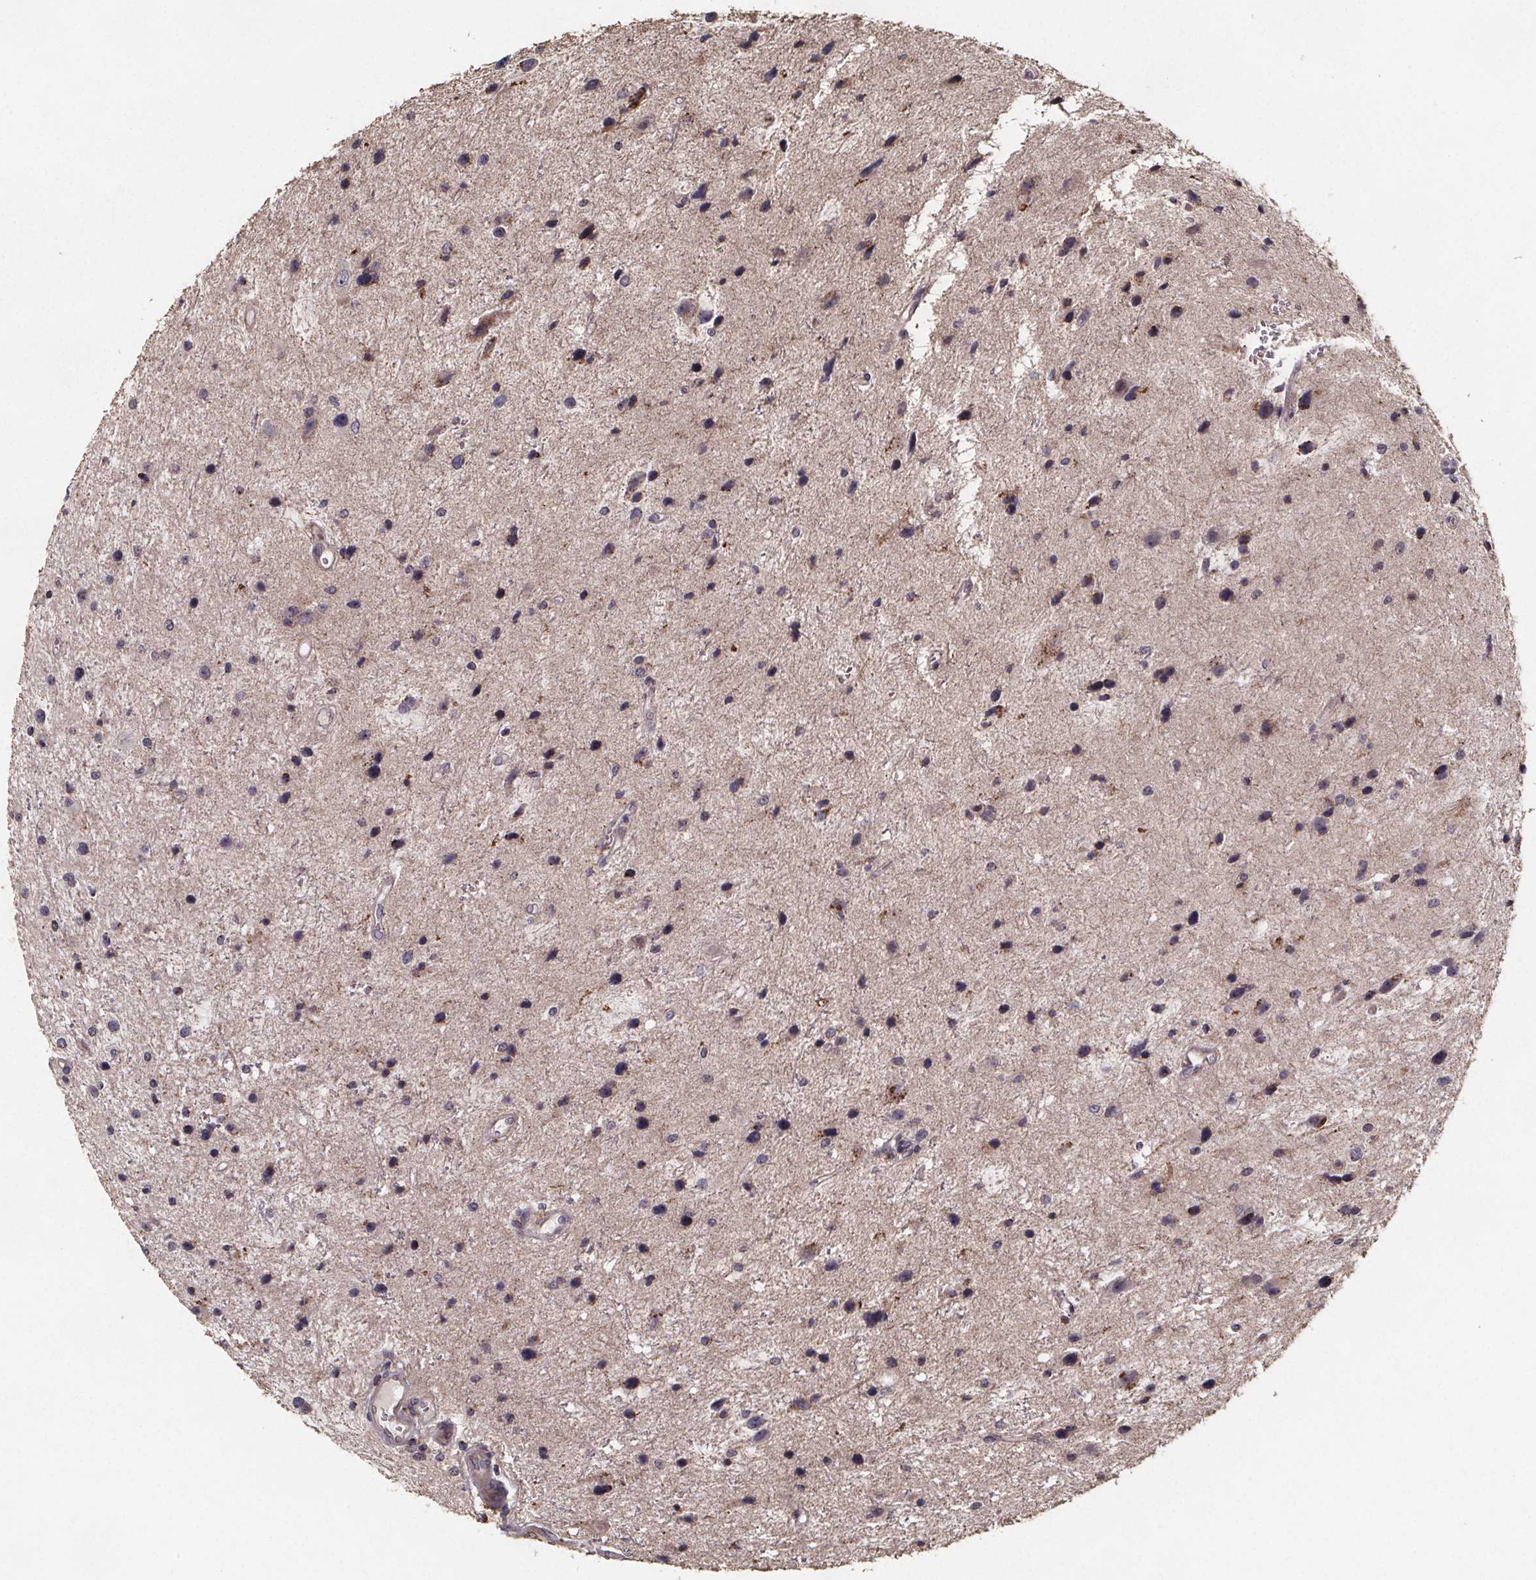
{"staining": {"intensity": "negative", "quantity": "none", "location": "none"}, "tissue": "glioma", "cell_type": "Tumor cells", "image_type": "cancer", "snomed": [{"axis": "morphology", "description": "Glioma, malignant, Low grade"}, {"axis": "topography", "description": "Brain"}], "caption": "A high-resolution micrograph shows immunohistochemistry staining of glioma, which shows no significant positivity in tumor cells.", "gene": "ZNF879", "patient": {"sex": "female", "age": 32}}